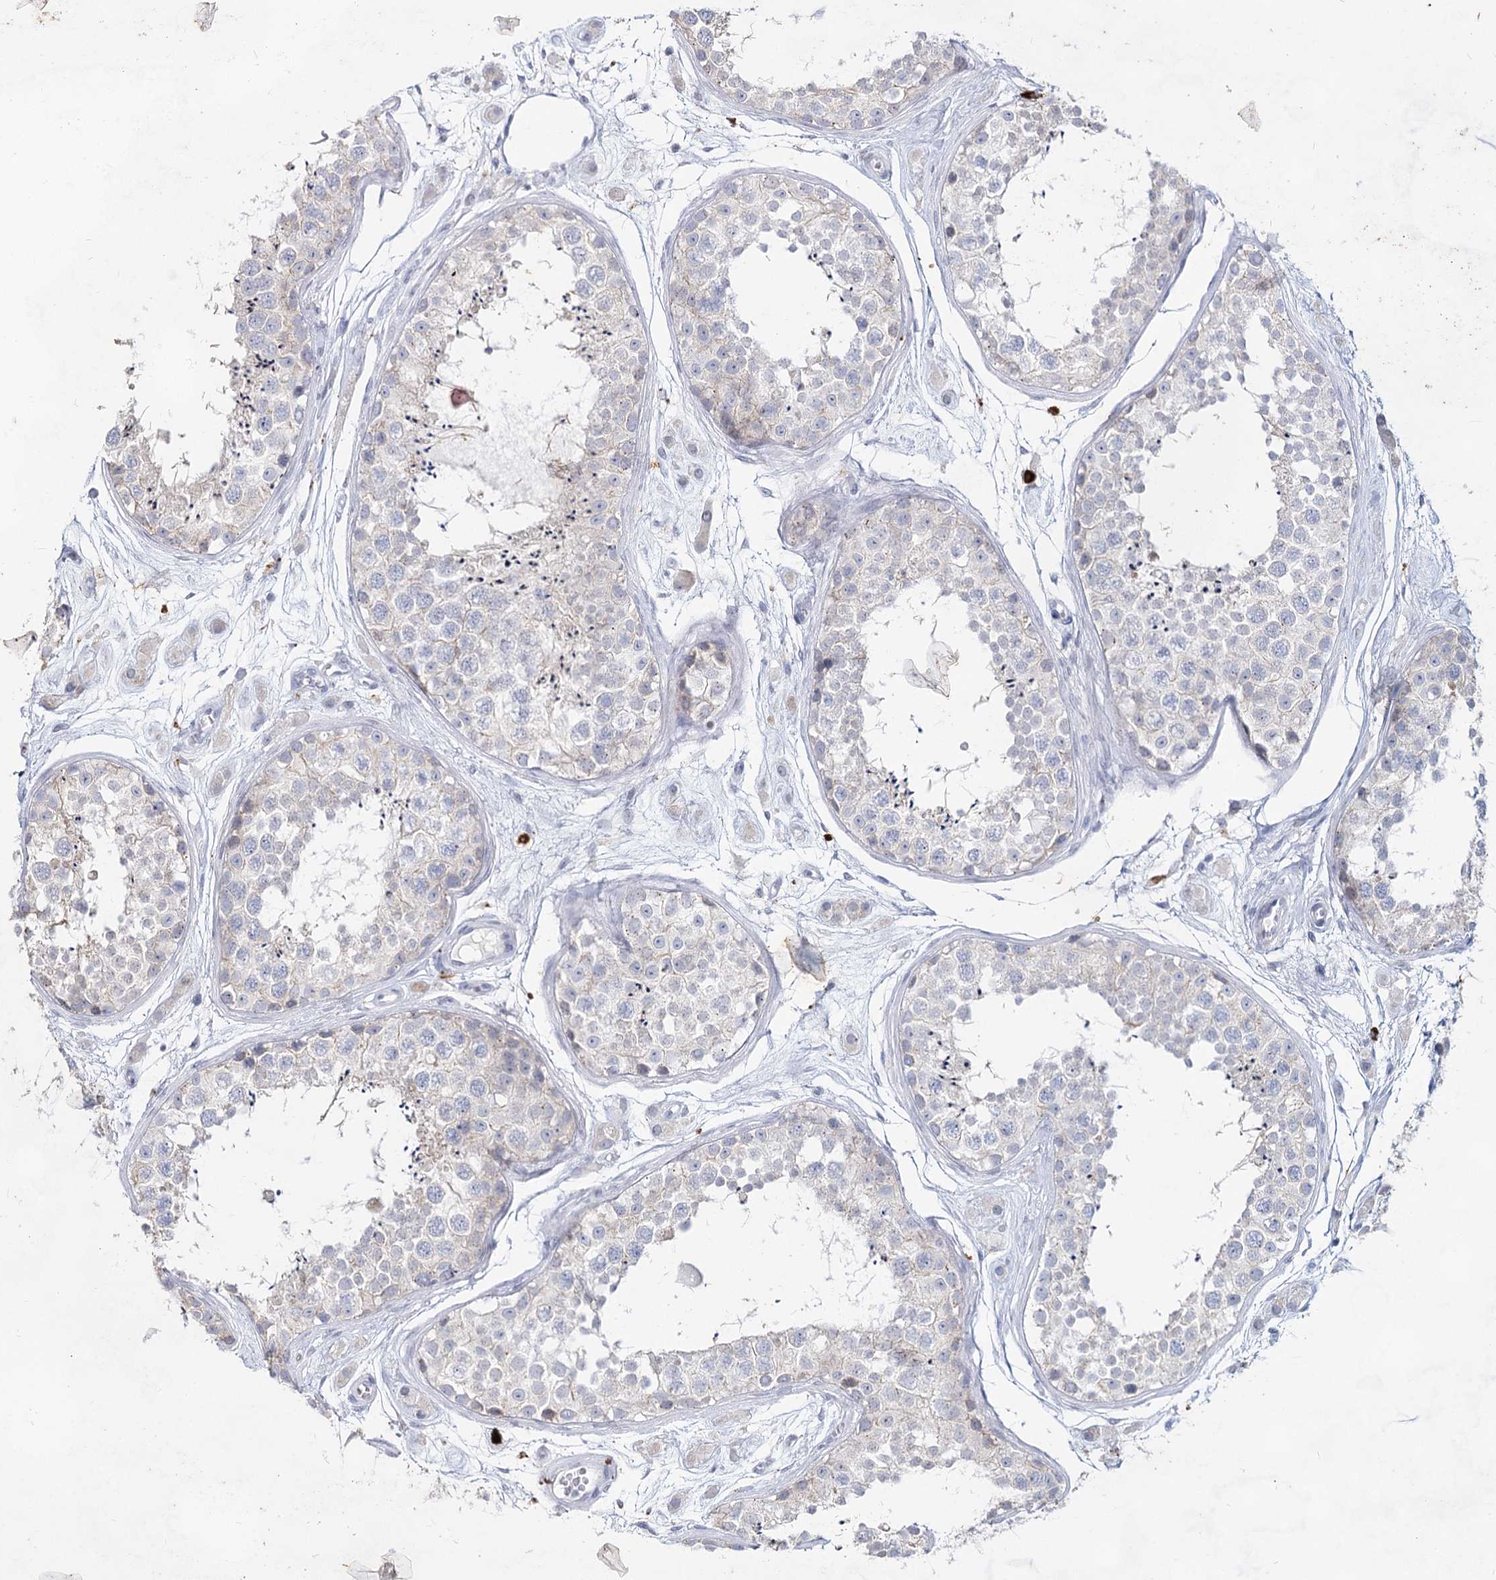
{"staining": {"intensity": "negative", "quantity": "none", "location": "none"}, "tissue": "testis", "cell_type": "Cells in seminiferous ducts", "image_type": "normal", "snomed": [{"axis": "morphology", "description": "Normal tissue, NOS"}, {"axis": "topography", "description": "Testis"}], "caption": "DAB (3,3'-diaminobenzidine) immunohistochemical staining of benign human testis shows no significant staining in cells in seminiferous ducts.", "gene": "CCDC73", "patient": {"sex": "male", "age": 25}}